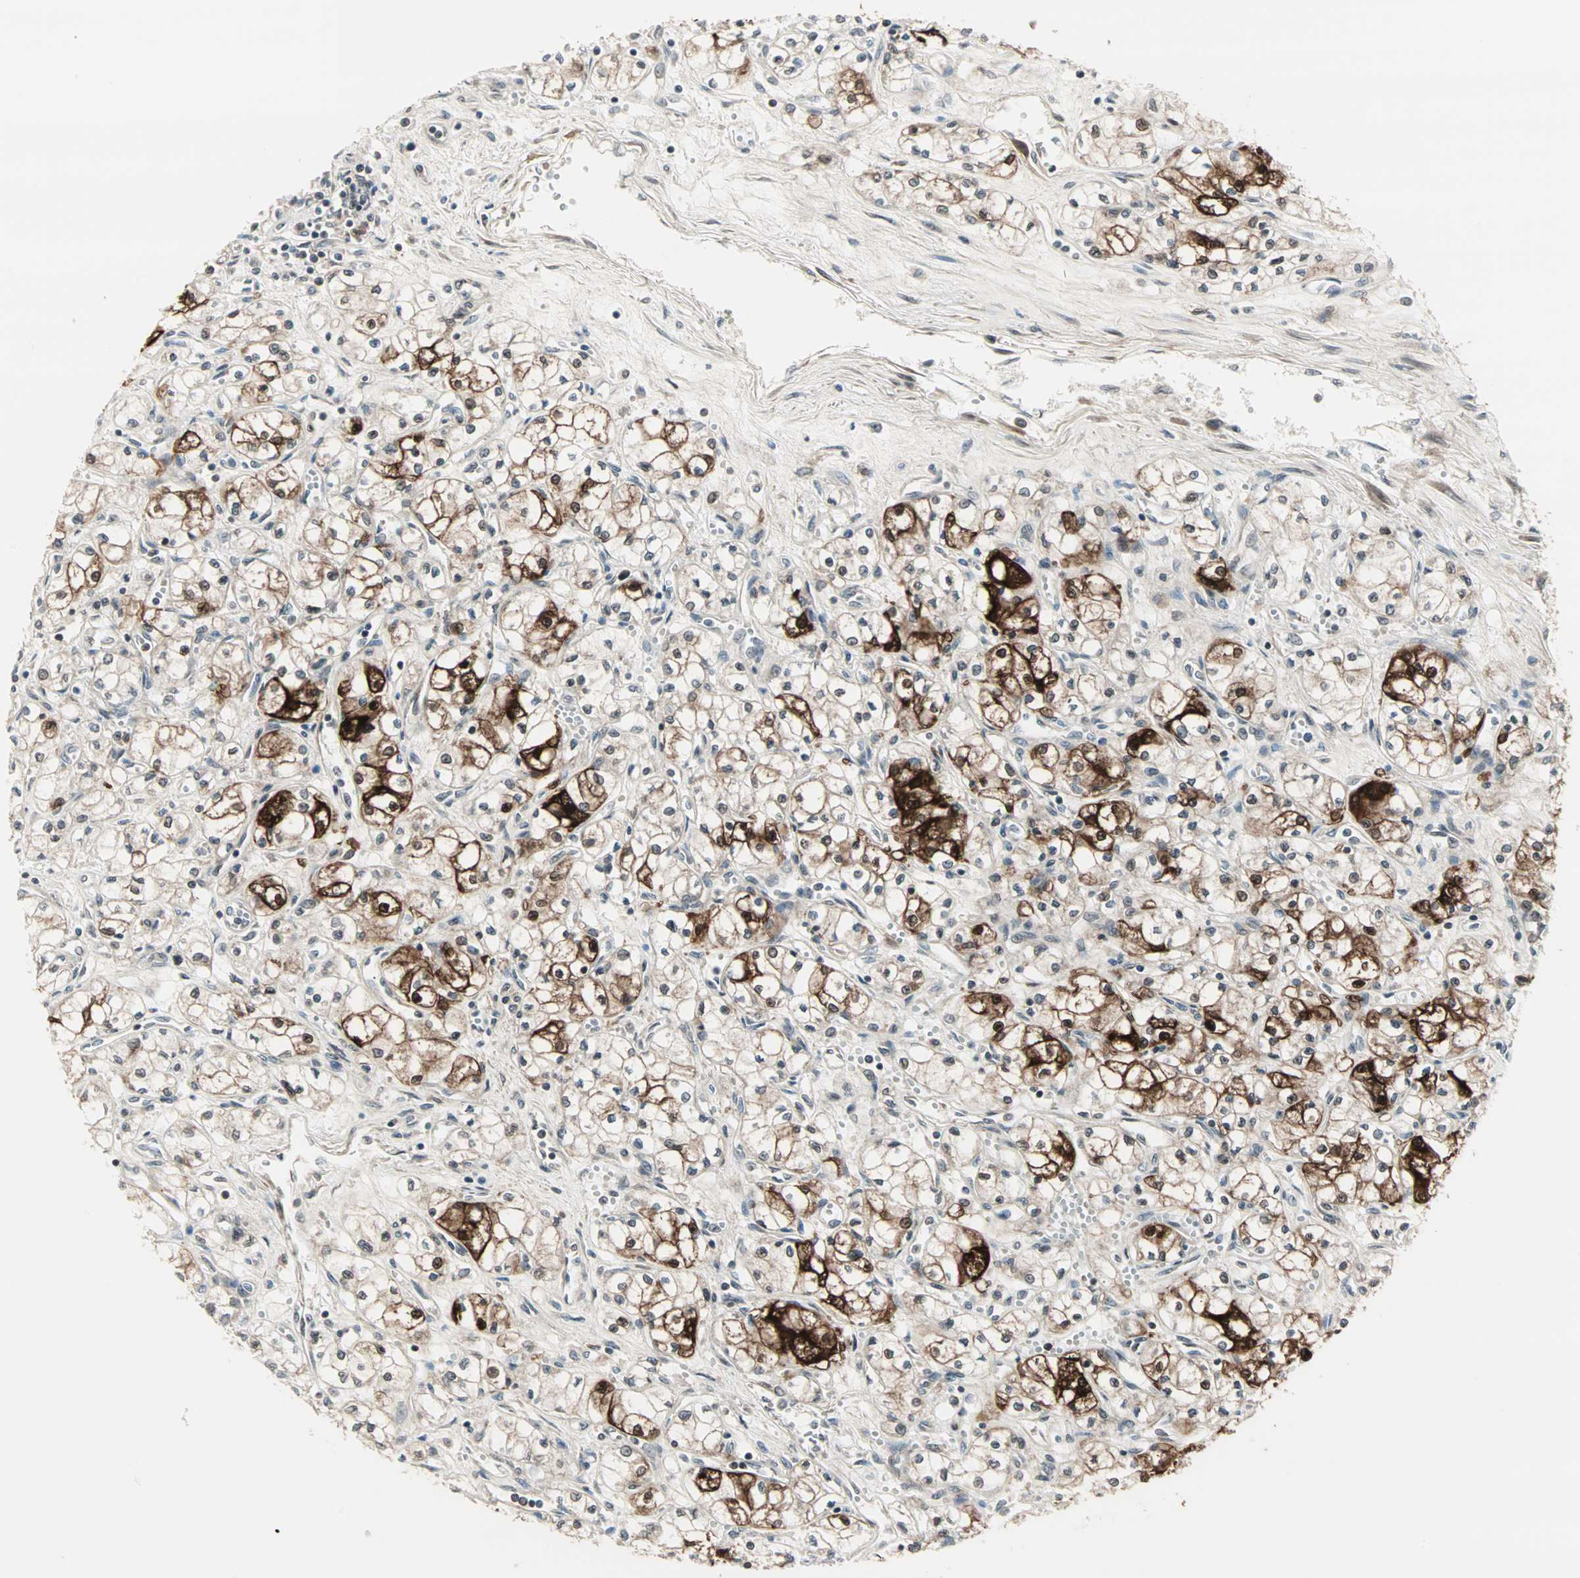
{"staining": {"intensity": "strong", "quantity": "<25%", "location": "cytoplasmic/membranous,nuclear"}, "tissue": "renal cancer", "cell_type": "Tumor cells", "image_type": "cancer", "snomed": [{"axis": "morphology", "description": "Normal tissue, NOS"}, {"axis": "morphology", "description": "Adenocarcinoma, NOS"}, {"axis": "topography", "description": "Kidney"}], "caption": "A photomicrograph showing strong cytoplasmic/membranous and nuclear expression in approximately <25% of tumor cells in adenocarcinoma (renal), as visualized by brown immunohistochemical staining.", "gene": "CBLC", "patient": {"sex": "male", "age": 59}}